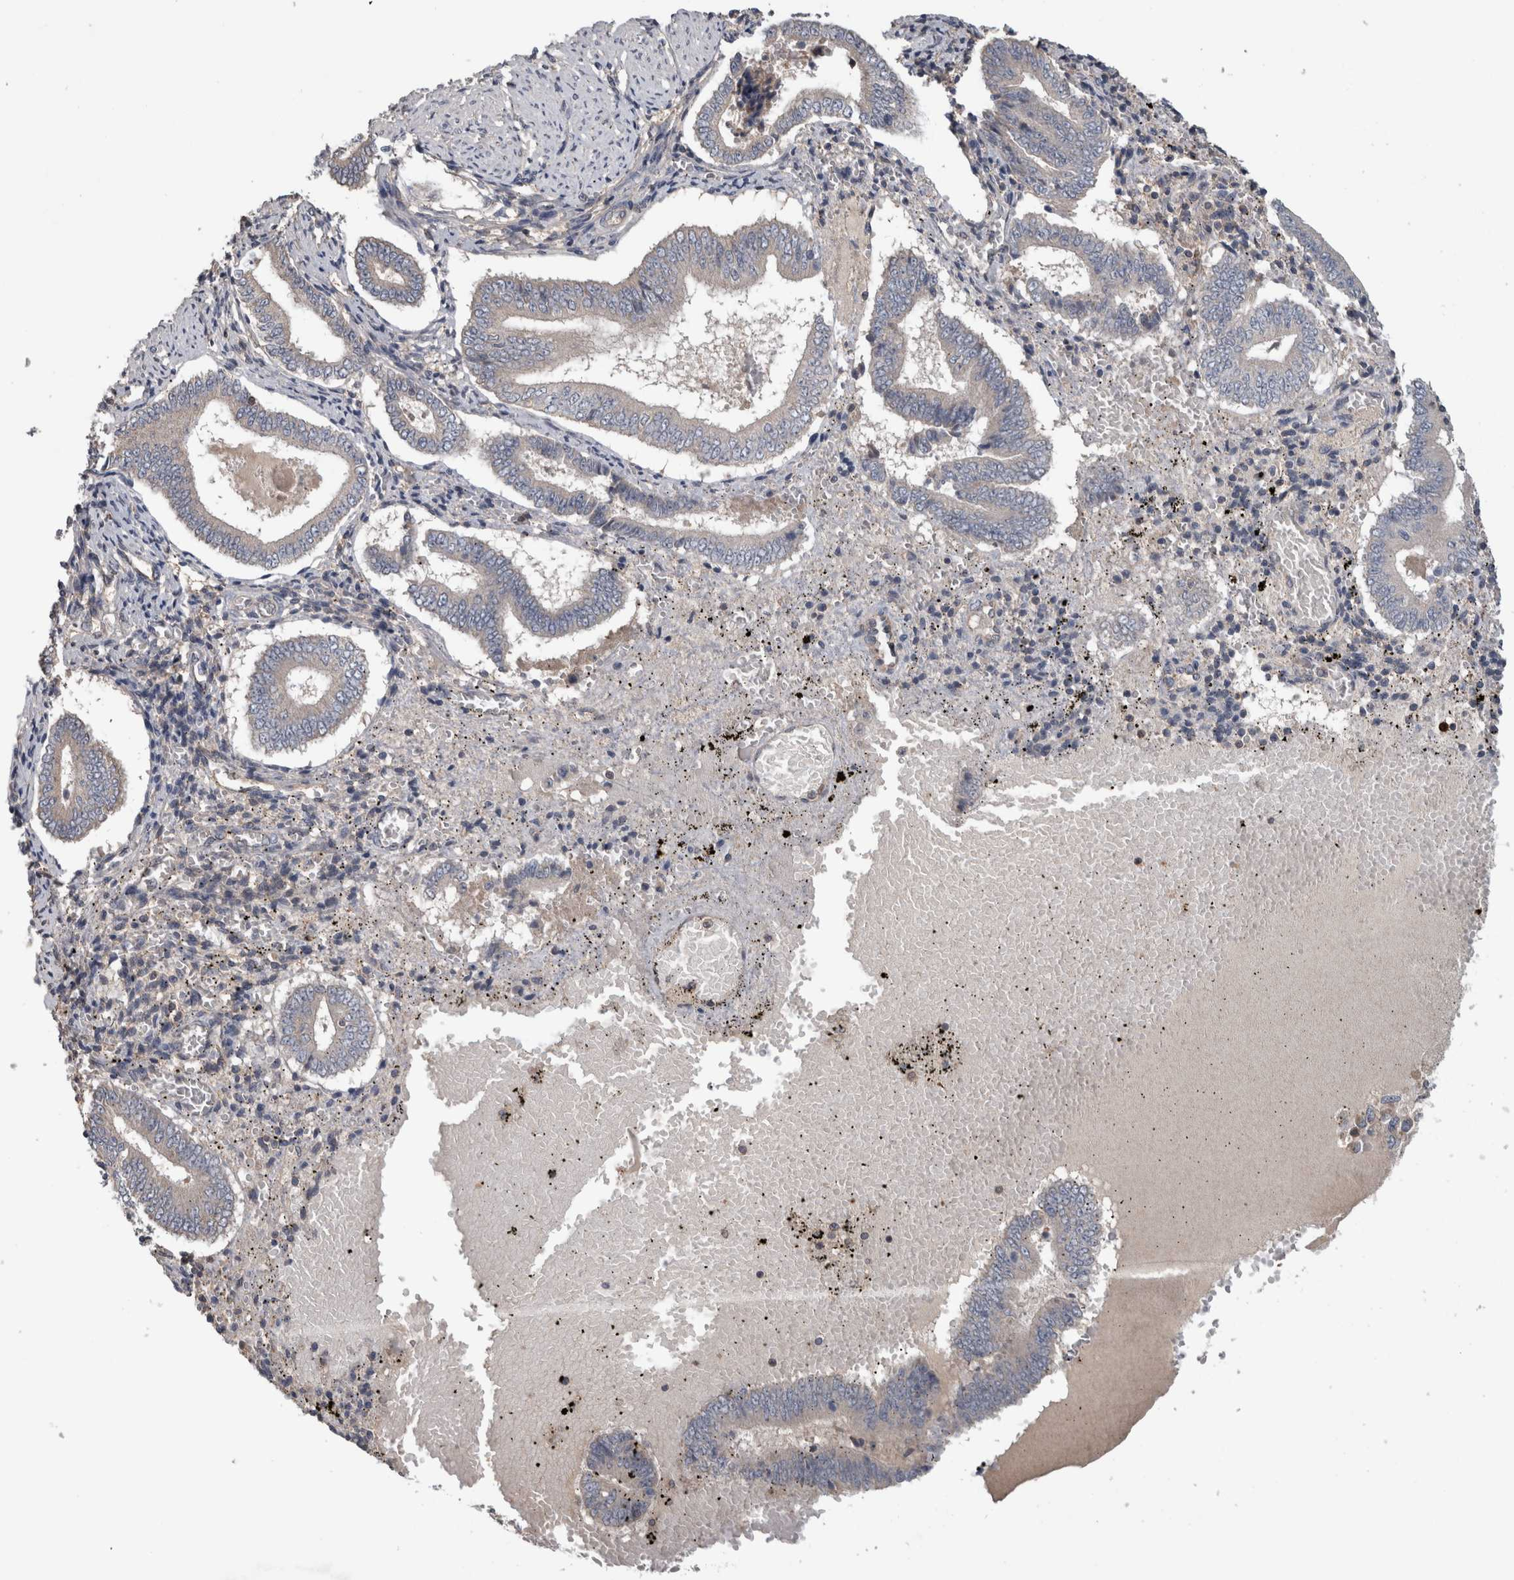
{"staining": {"intensity": "negative", "quantity": "none", "location": "none"}, "tissue": "endometrium", "cell_type": "Cells in endometrial stroma", "image_type": "normal", "snomed": [{"axis": "morphology", "description": "Normal tissue, NOS"}, {"axis": "topography", "description": "Endometrium"}], "caption": "This is an immunohistochemistry micrograph of benign endometrium. There is no staining in cells in endometrial stroma.", "gene": "TARBP1", "patient": {"sex": "female", "age": 42}}